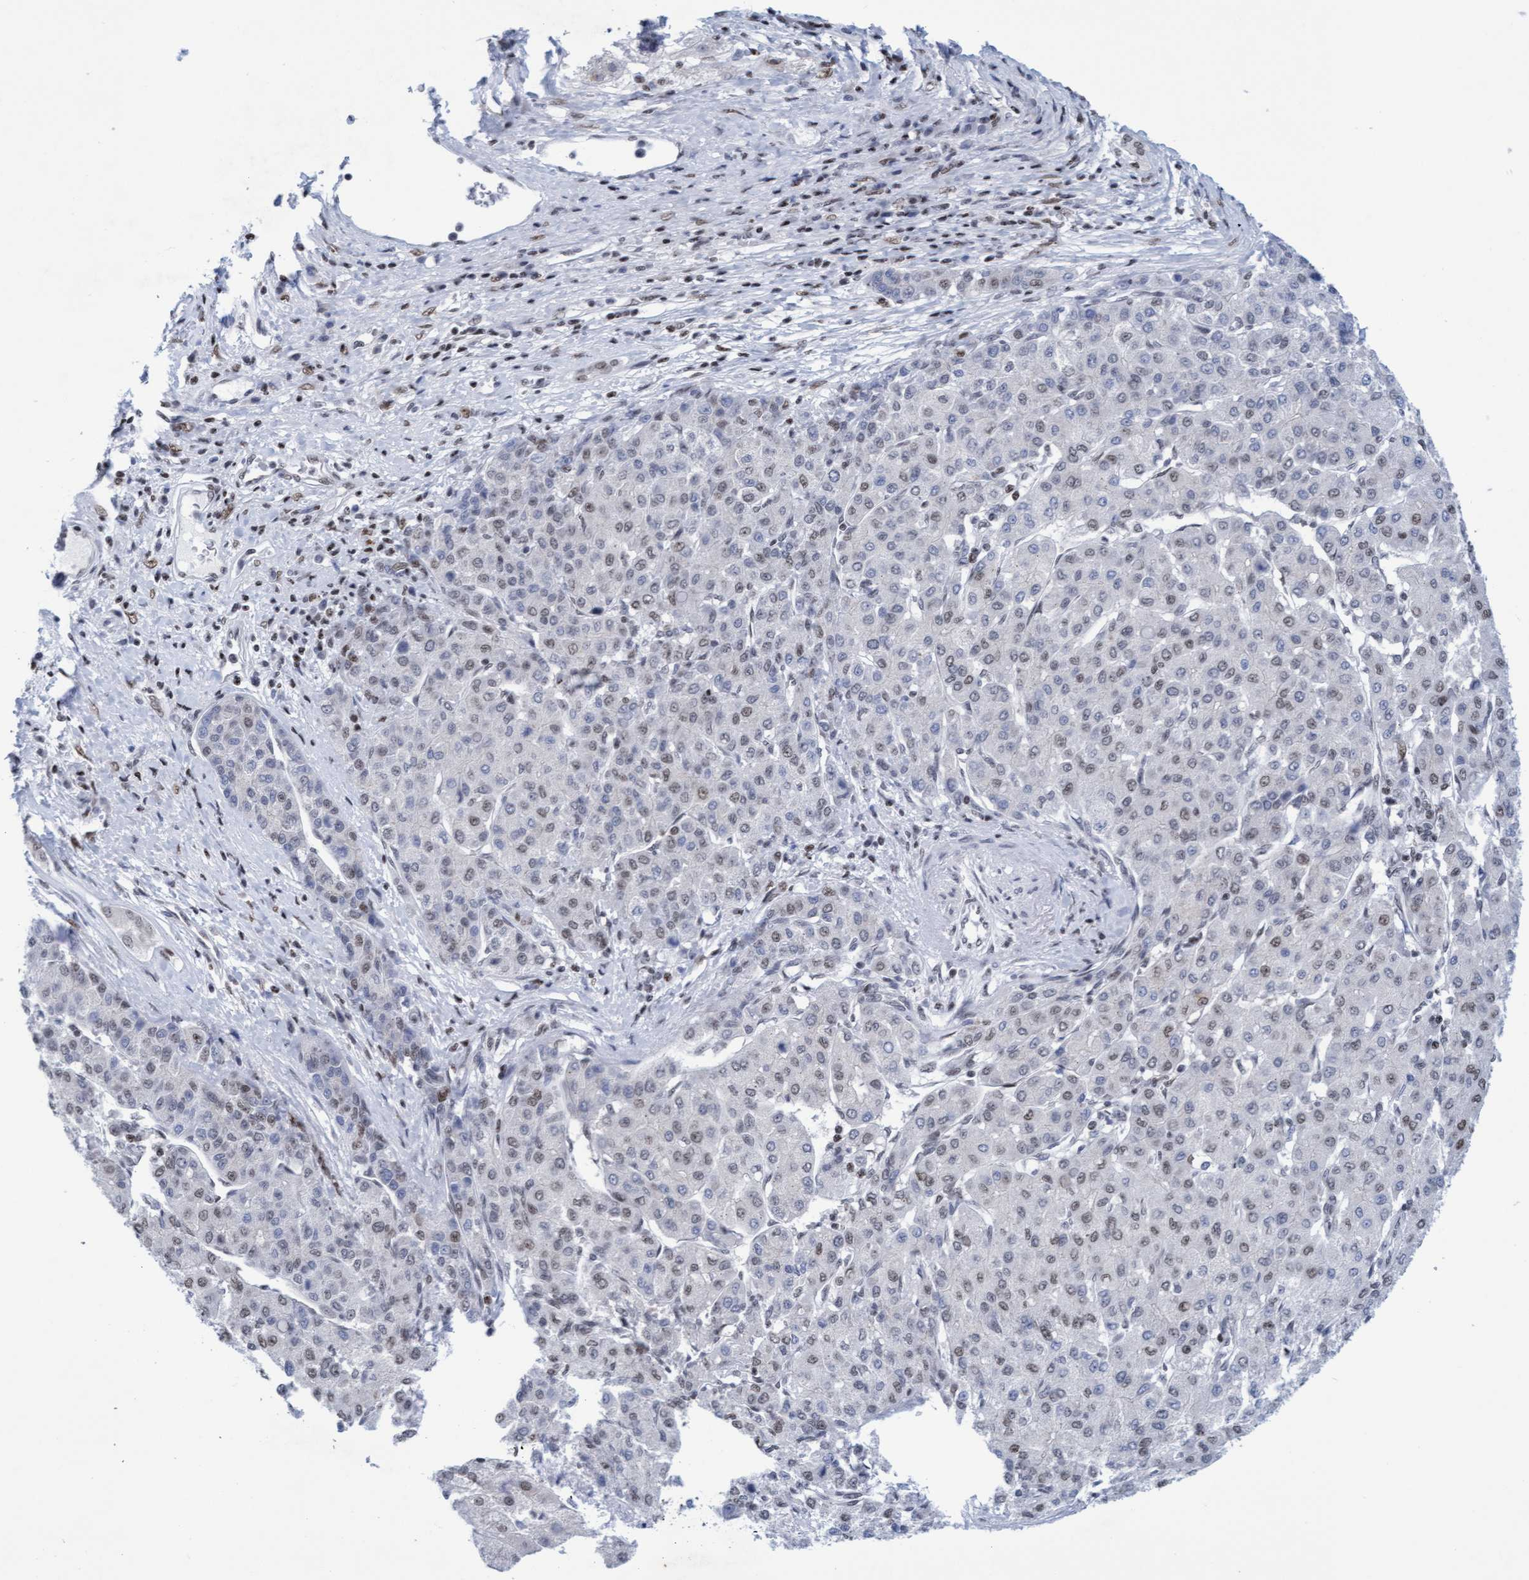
{"staining": {"intensity": "weak", "quantity": "25%-75%", "location": "nuclear"}, "tissue": "liver cancer", "cell_type": "Tumor cells", "image_type": "cancer", "snomed": [{"axis": "morphology", "description": "Carcinoma, Hepatocellular, NOS"}, {"axis": "topography", "description": "Liver"}], "caption": "DAB immunohistochemical staining of liver cancer (hepatocellular carcinoma) reveals weak nuclear protein expression in about 25%-75% of tumor cells. The staining is performed using DAB (3,3'-diaminobenzidine) brown chromogen to label protein expression. The nuclei are counter-stained blue using hematoxylin.", "gene": "GLRX2", "patient": {"sex": "male", "age": 65}}